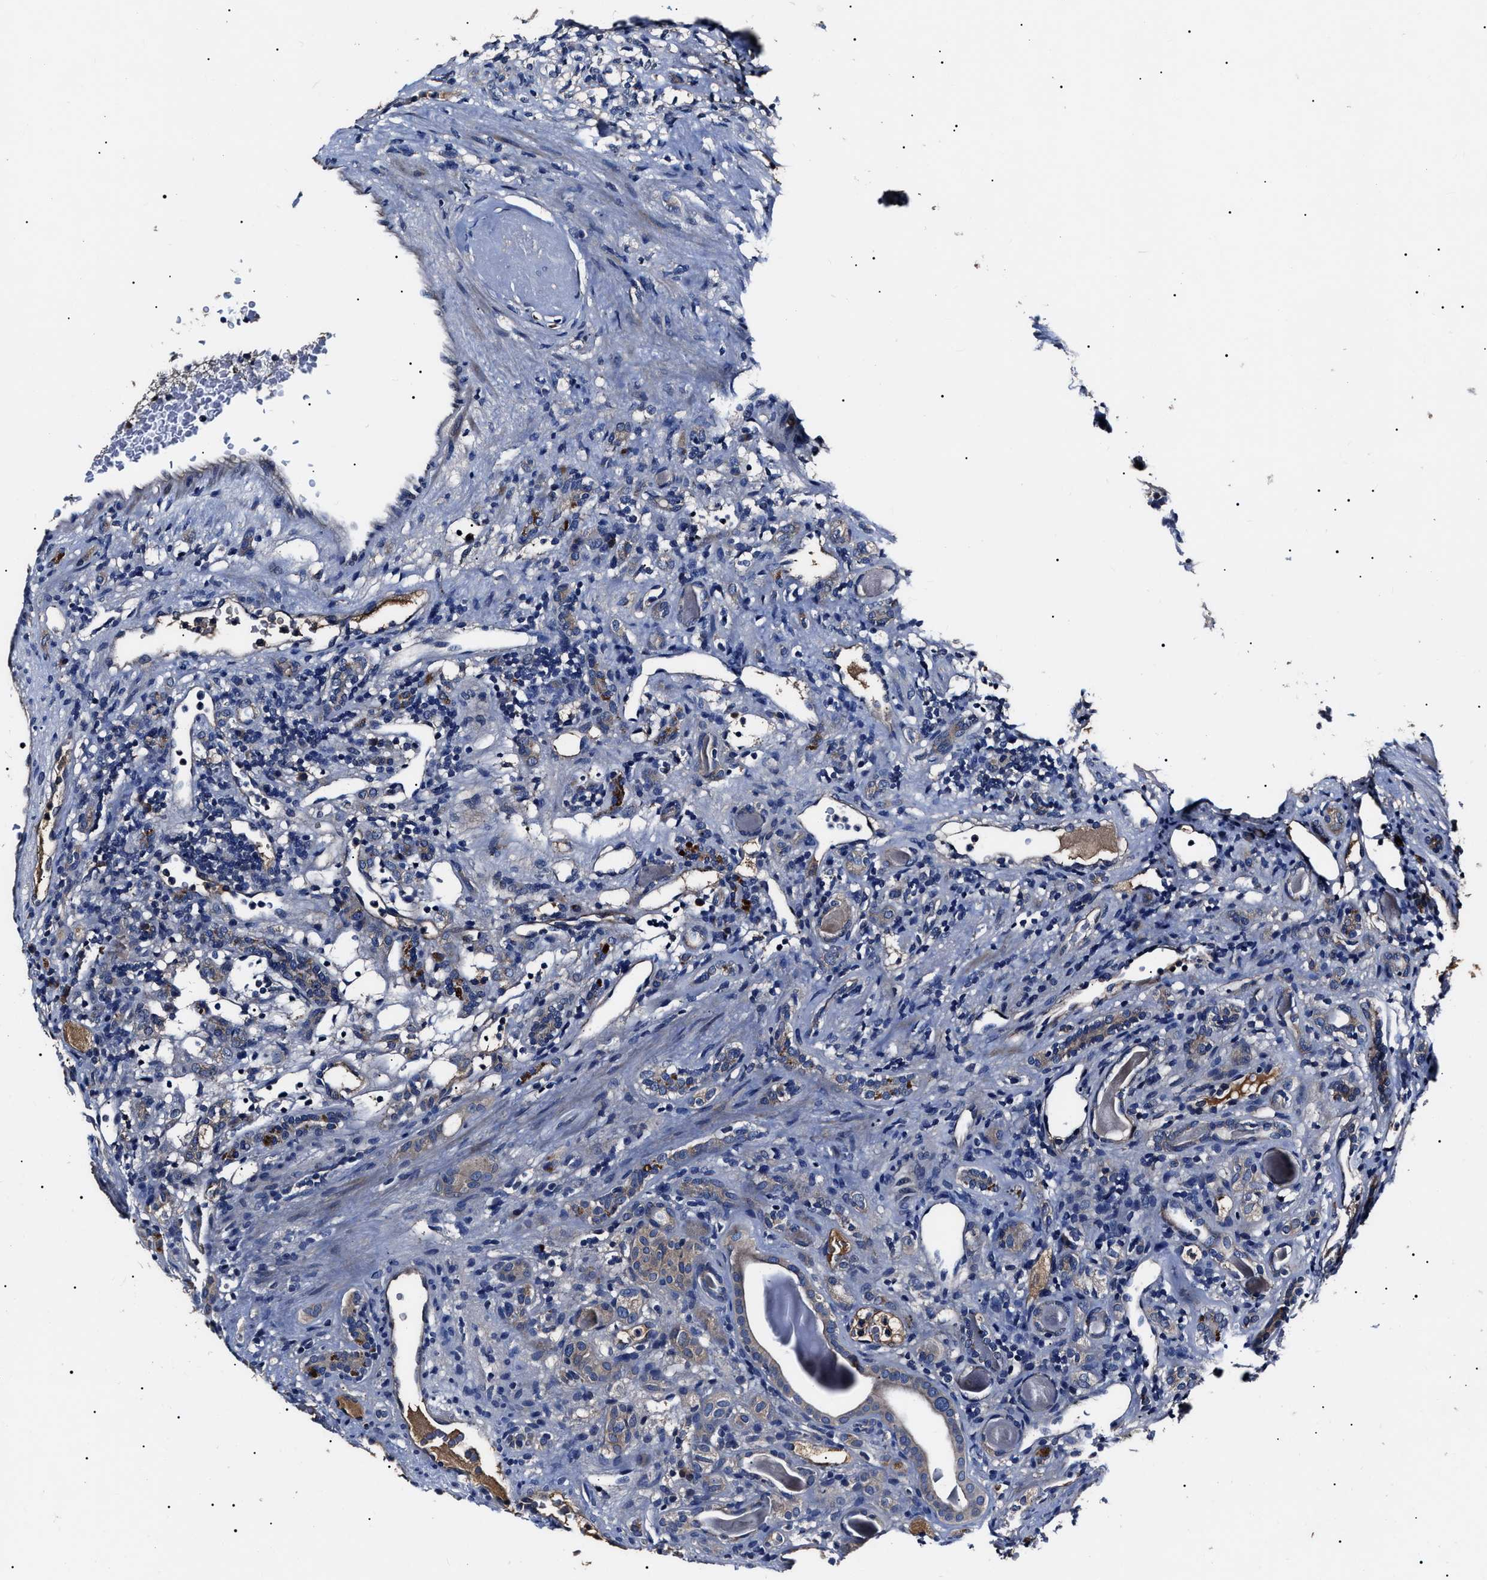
{"staining": {"intensity": "negative", "quantity": "none", "location": "none"}, "tissue": "renal cancer", "cell_type": "Tumor cells", "image_type": "cancer", "snomed": [{"axis": "morphology", "description": "Normal tissue, NOS"}, {"axis": "morphology", "description": "Adenocarcinoma, NOS"}, {"axis": "topography", "description": "Kidney"}], "caption": "Renal cancer (adenocarcinoma) was stained to show a protein in brown. There is no significant expression in tumor cells. (Stains: DAB (3,3'-diaminobenzidine) immunohistochemistry (IHC) with hematoxylin counter stain, Microscopy: brightfield microscopy at high magnification).", "gene": "IFT81", "patient": {"sex": "female", "age": 72}}